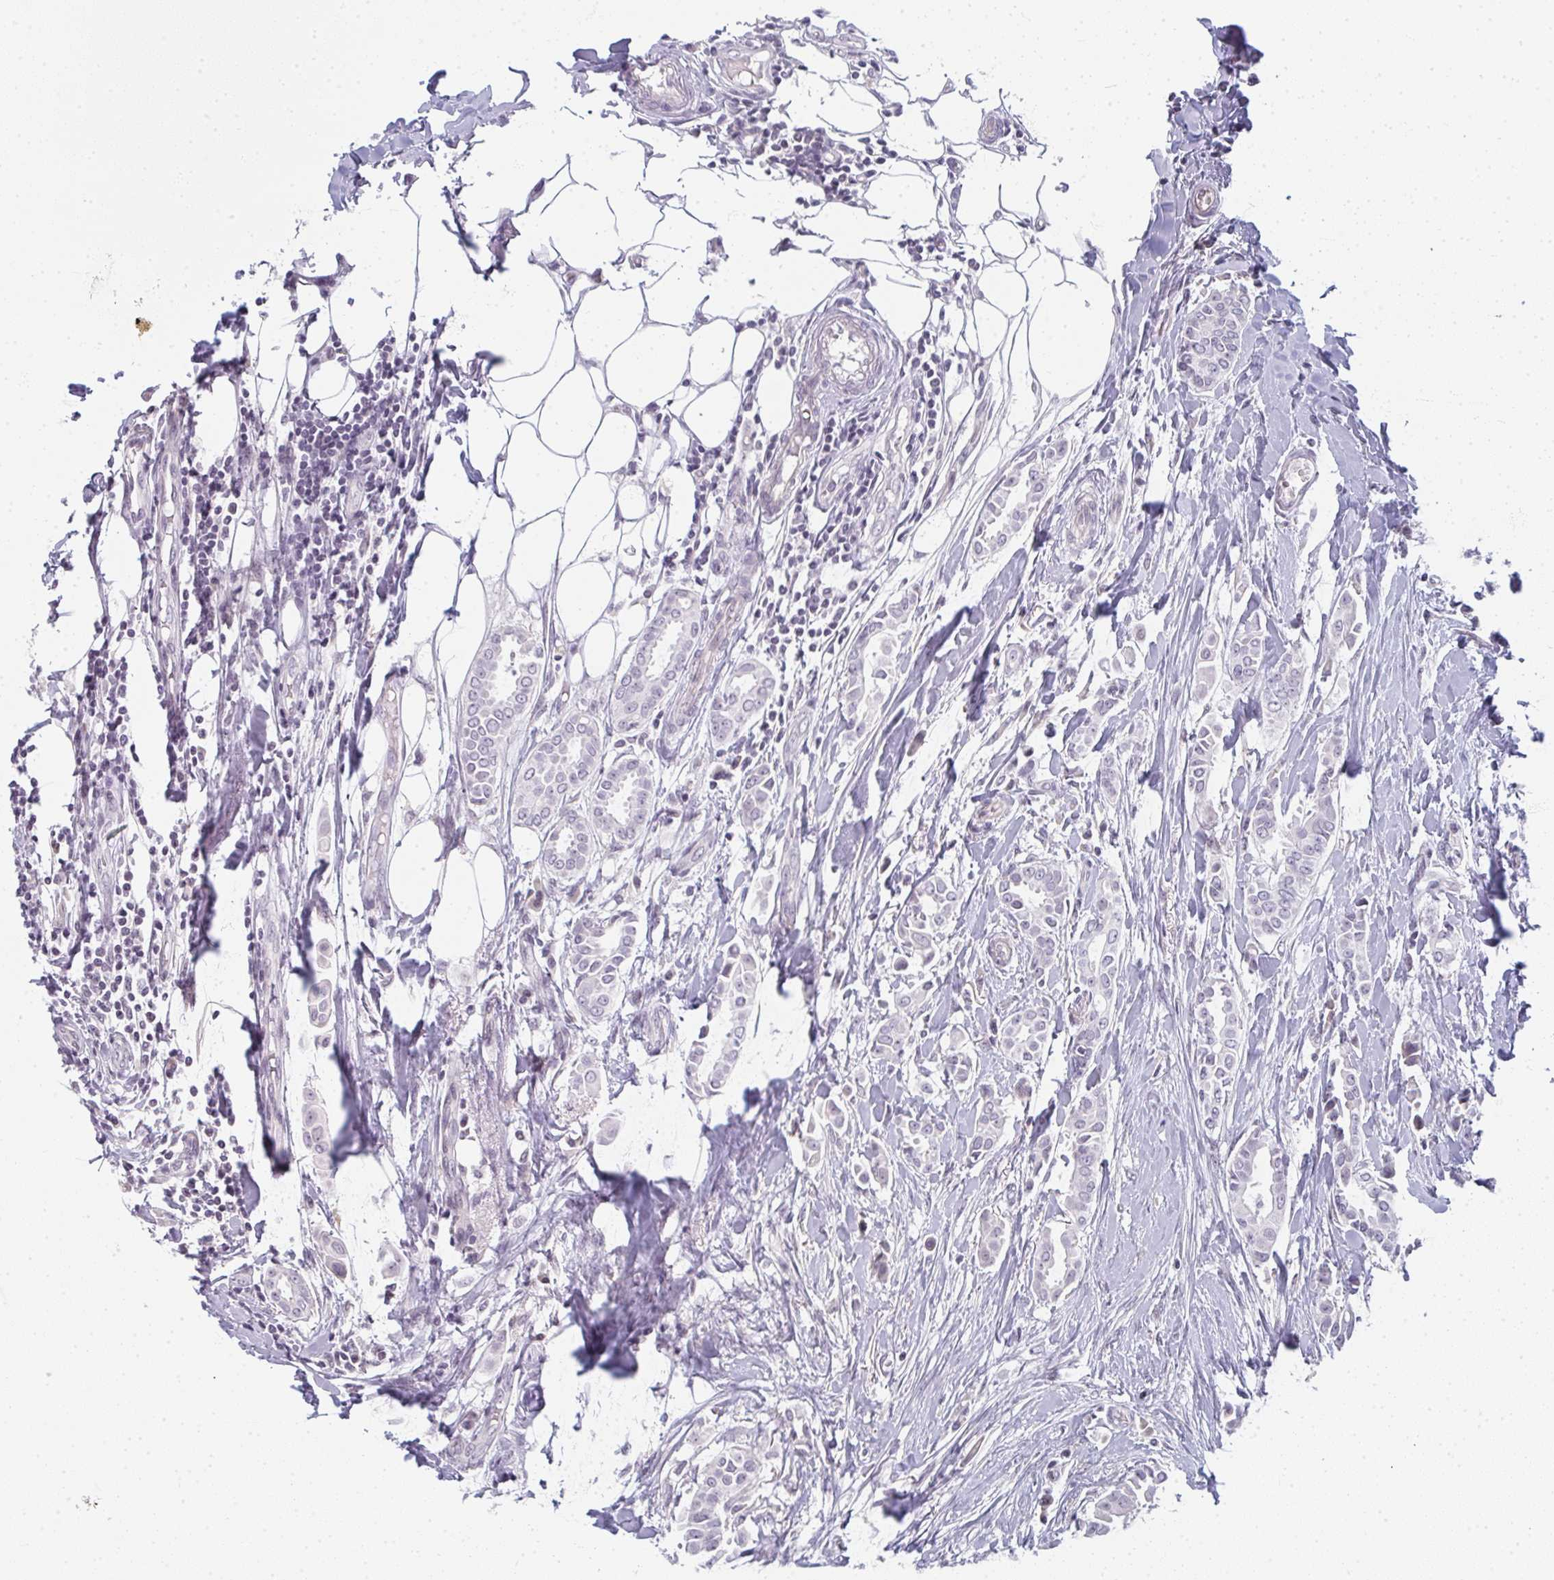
{"staining": {"intensity": "negative", "quantity": "none", "location": "none"}, "tissue": "breast cancer", "cell_type": "Tumor cells", "image_type": "cancer", "snomed": [{"axis": "morphology", "description": "Duct carcinoma"}, {"axis": "topography", "description": "Breast"}], "caption": "This is a histopathology image of IHC staining of breast cancer, which shows no positivity in tumor cells. (Brightfield microscopy of DAB immunohistochemistry (IHC) at high magnification).", "gene": "RBBP6", "patient": {"sex": "female", "age": 64}}